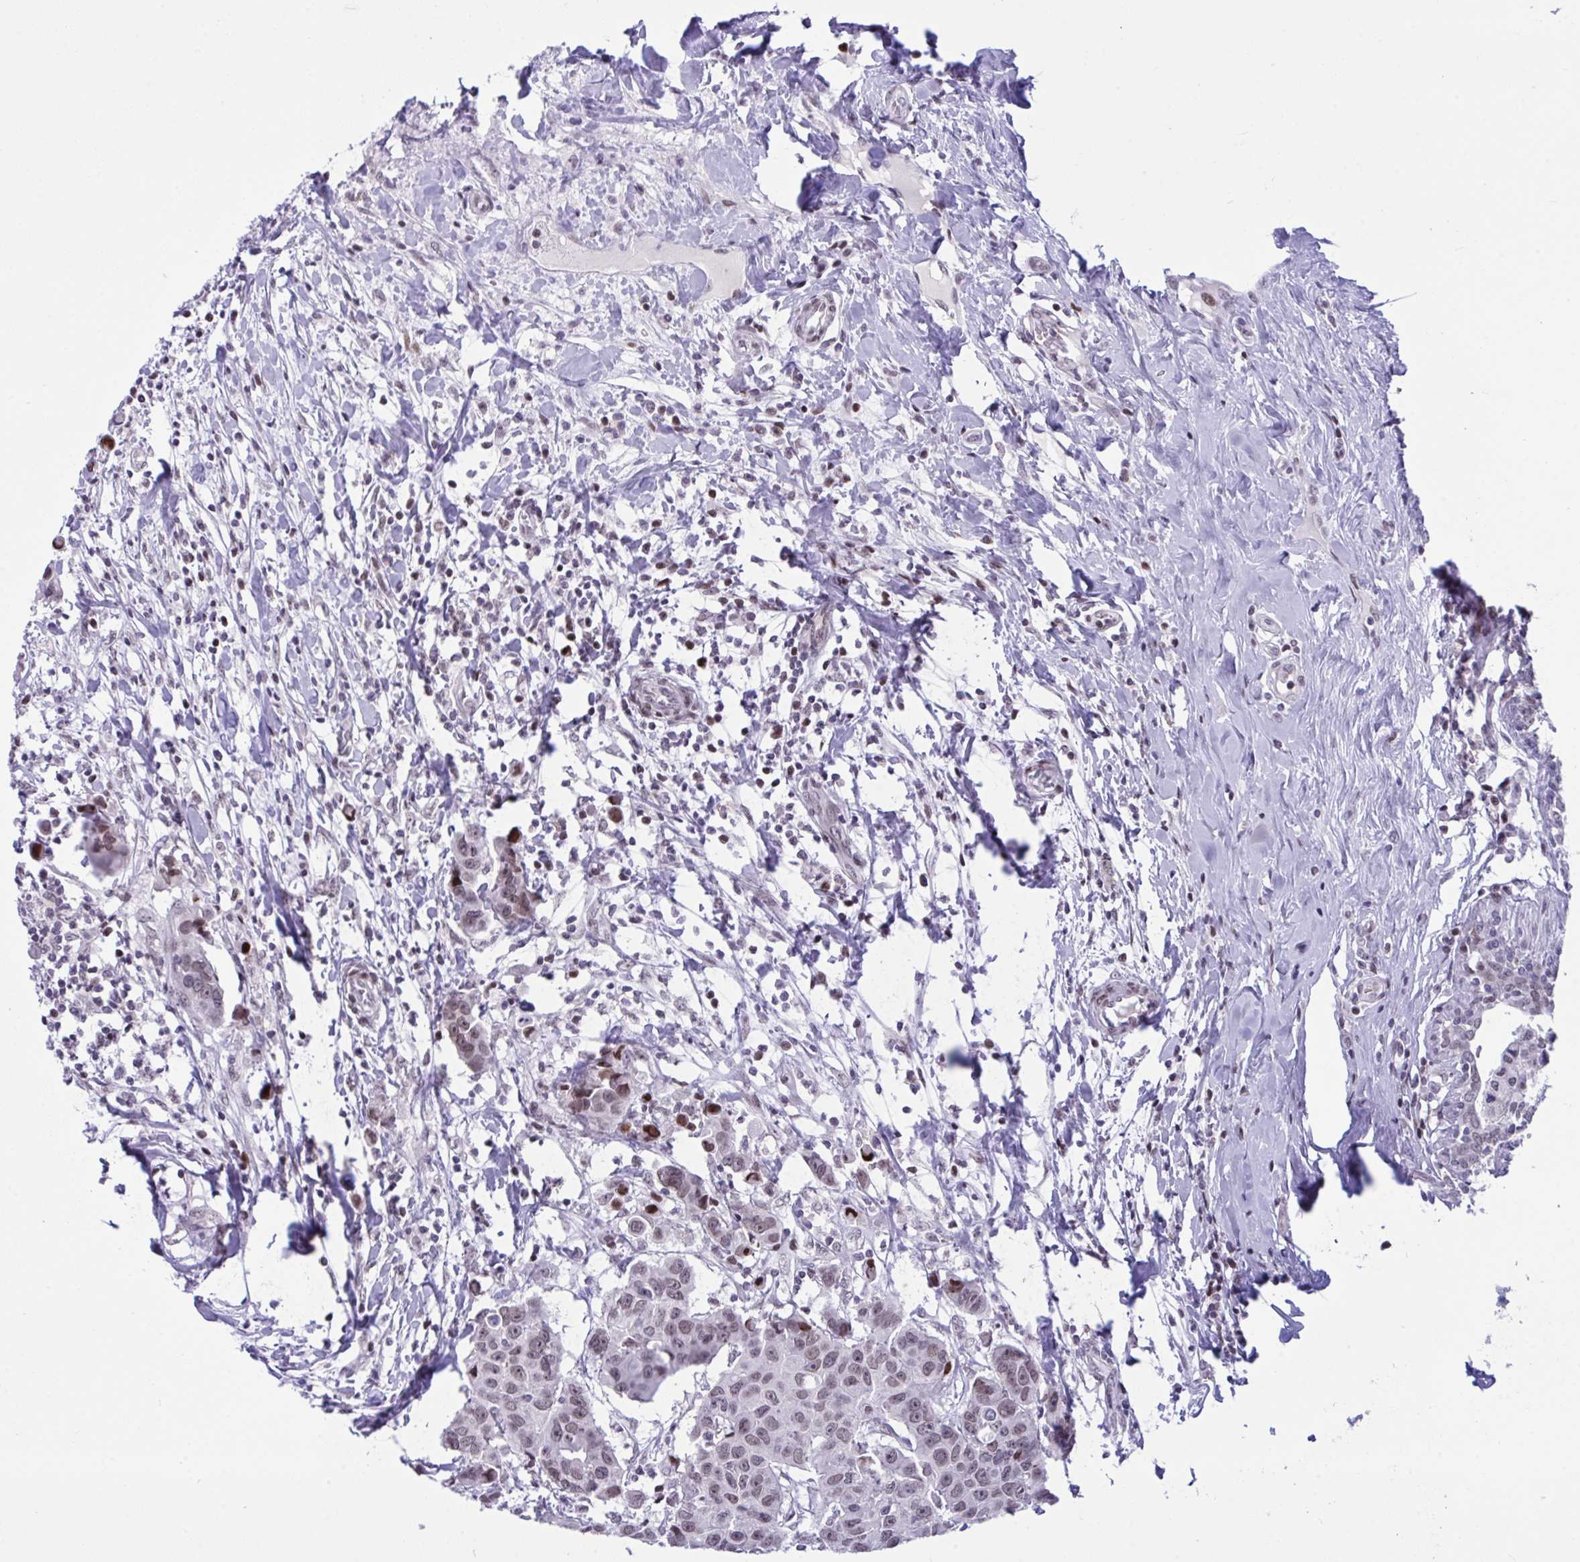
{"staining": {"intensity": "moderate", "quantity": ">75%", "location": "nuclear"}, "tissue": "breast cancer", "cell_type": "Tumor cells", "image_type": "cancer", "snomed": [{"axis": "morphology", "description": "Duct carcinoma"}, {"axis": "topography", "description": "Breast"}], "caption": "DAB immunohistochemical staining of breast intraductal carcinoma shows moderate nuclear protein staining in about >75% of tumor cells. (IHC, brightfield microscopy, high magnification).", "gene": "ZFHX3", "patient": {"sex": "female", "age": 24}}